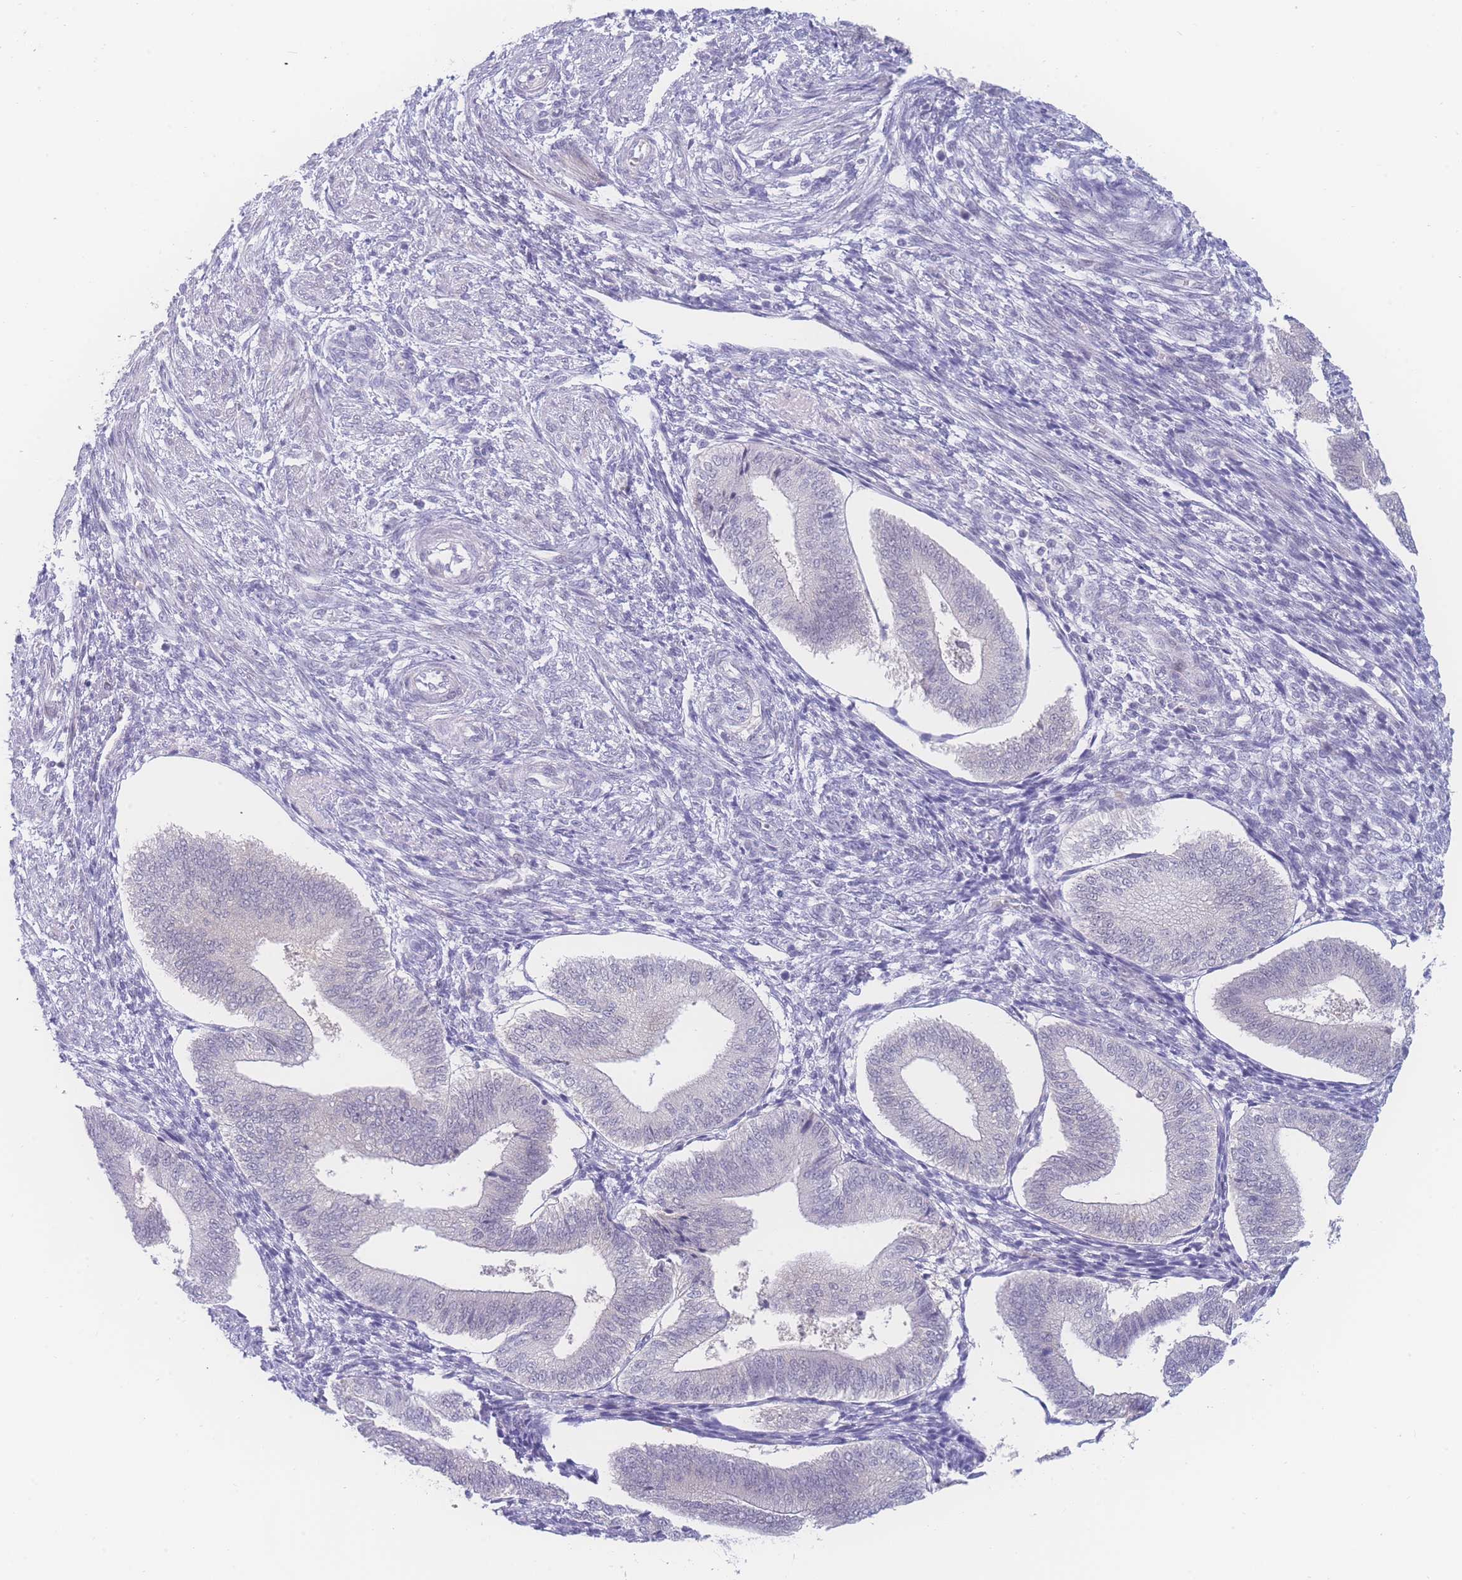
{"staining": {"intensity": "negative", "quantity": "none", "location": "none"}, "tissue": "endometrium", "cell_type": "Cells in endometrial stroma", "image_type": "normal", "snomed": [{"axis": "morphology", "description": "Normal tissue, NOS"}, {"axis": "topography", "description": "Endometrium"}], "caption": "Immunohistochemical staining of benign human endometrium displays no significant positivity in cells in endometrial stroma. (DAB IHC, high magnification).", "gene": "PRSS22", "patient": {"sex": "female", "age": 34}}